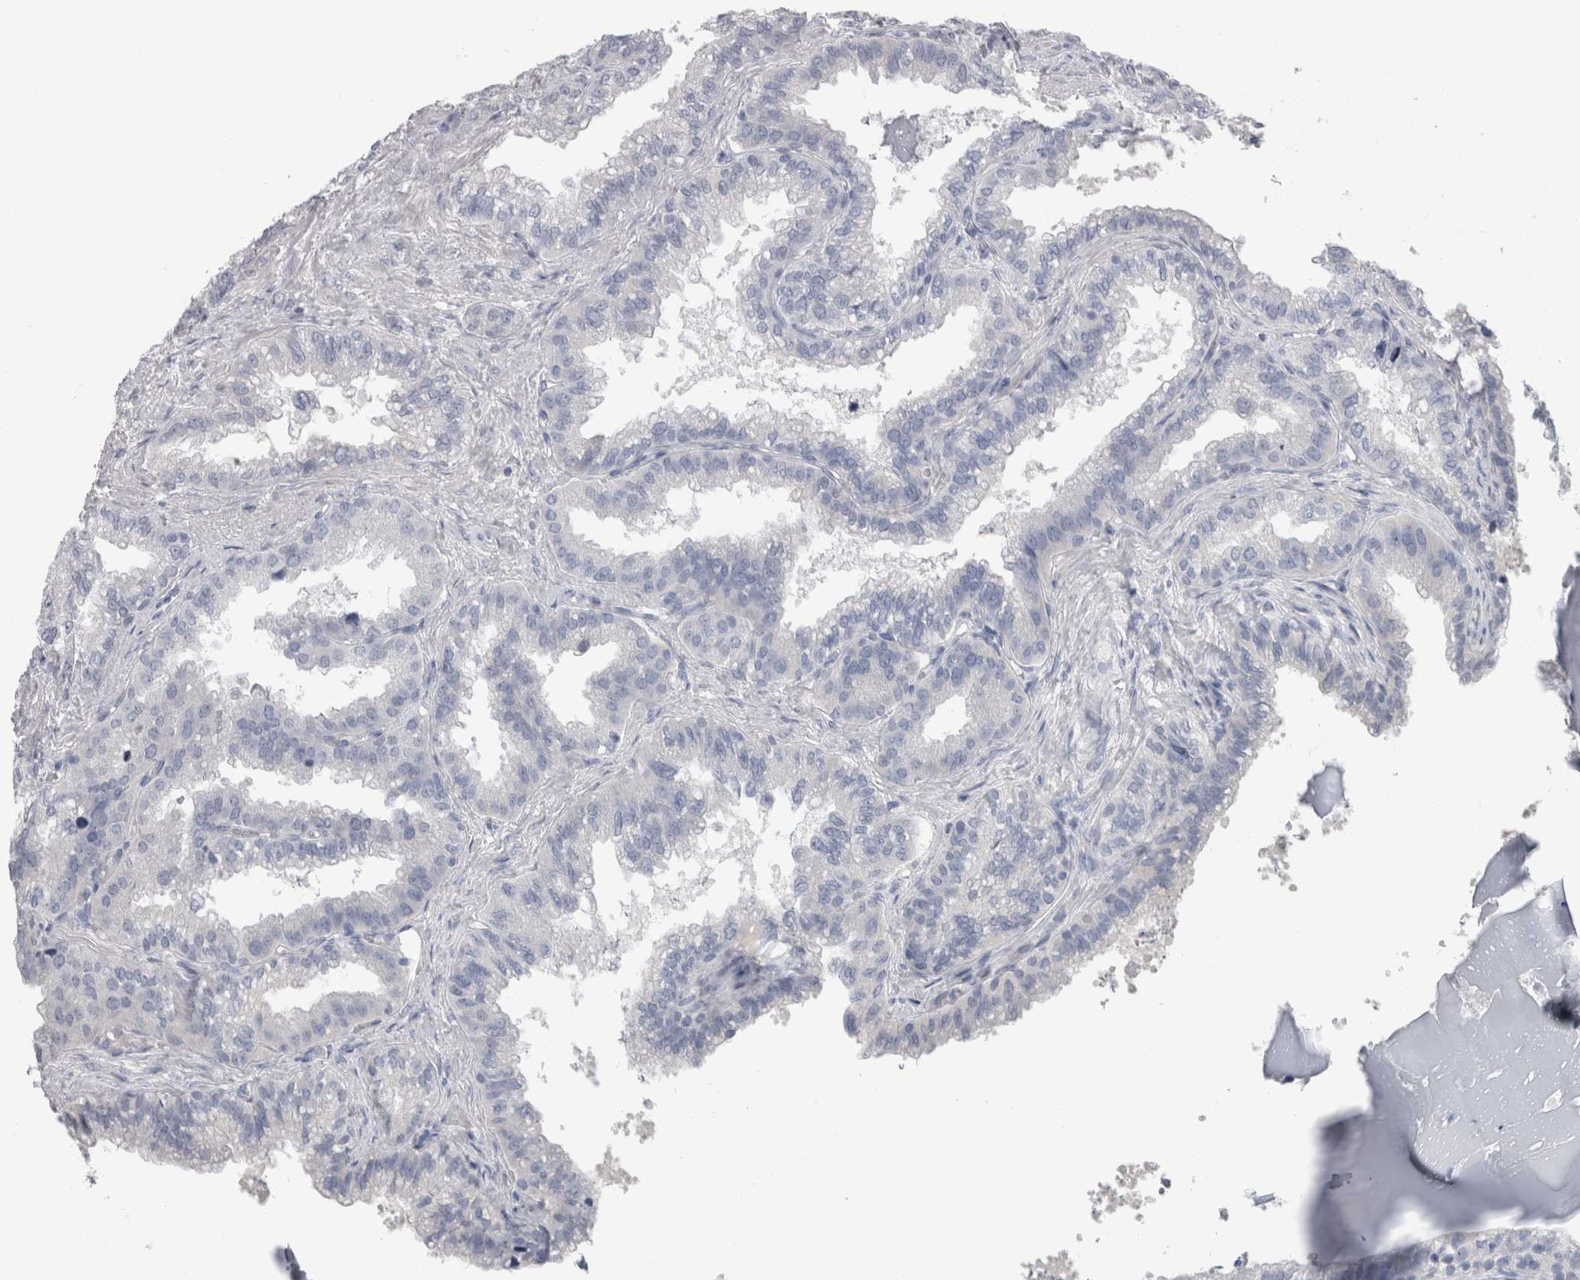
{"staining": {"intensity": "negative", "quantity": "none", "location": "none"}, "tissue": "seminal vesicle", "cell_type": "Glandular cells", "image_type": "normal", "snomed": [{"axis": "morphology", "description": "Normal tissue, NOS"}, {"axis": "topography", "description": "Seminal veicle"}], "caption": "Immunohistochemical staining of unremarkable human seminal vesicle displays no significant expression in glandular cells.", "gene": "ADAM2", "patient": {"sex": "male", "age": 46}}